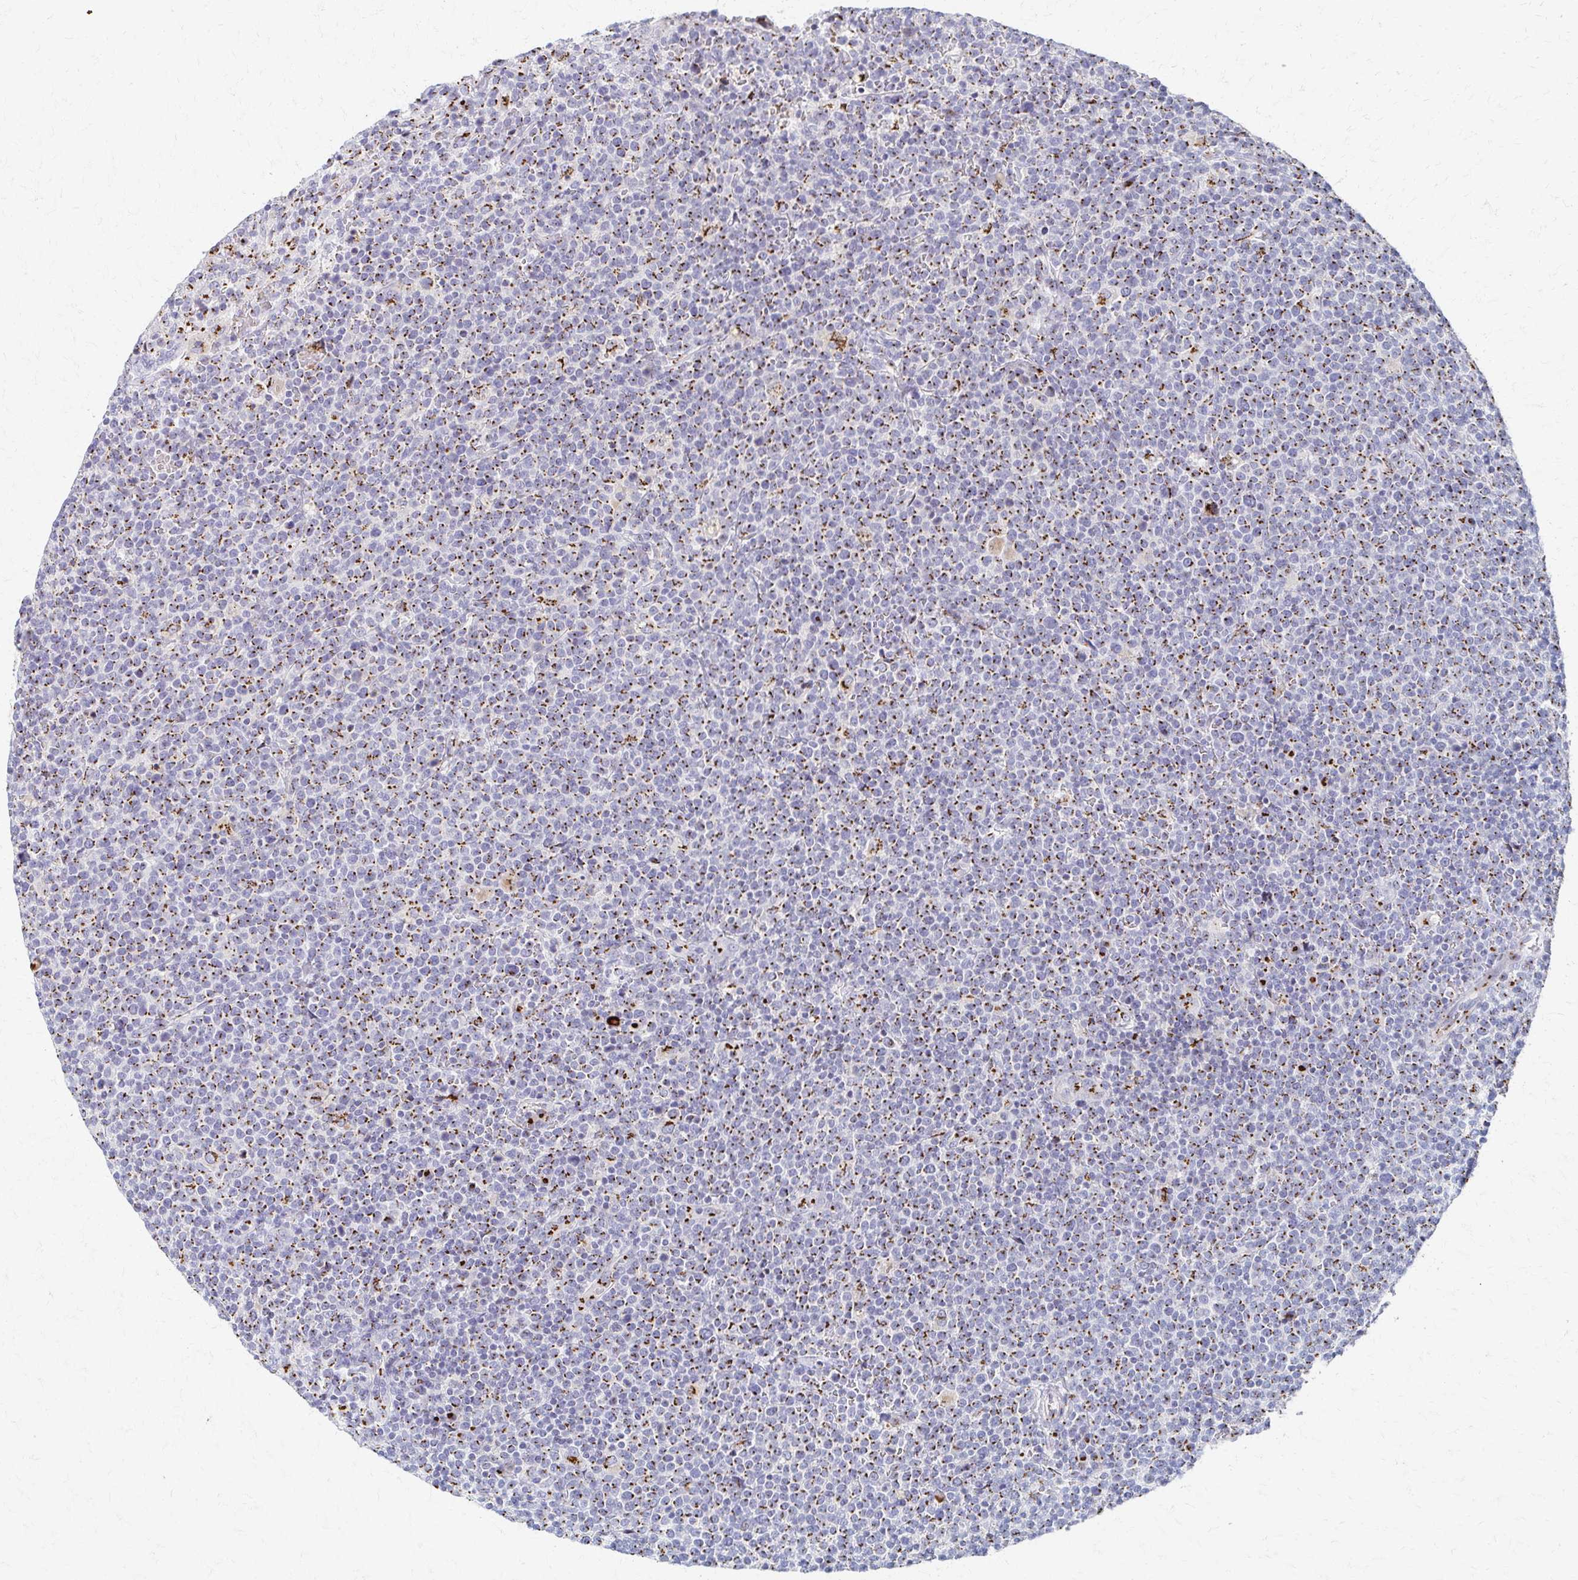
{"staining": {"intensity": "moderate", "quantity": ">75%", "location": "cytoplasmic/membranous"}, "tissue": "lymphoma", "cell_type": "Tumor cells", "image_type": "cancer", "snomed": [{"axis": "morphology", "description": "Malignant lymphoma, non-Hodgkin's type, High grade"}, {"axis": "topography", "description": "Lymph node"}], "caption": "Brown immunohistochemical staining in human malignant lymphoma, non-Hodgkin's type (high-grade) displays moderate cytoplasmic/membranous expression in approximately >75% of tumor cells.", "gene": "TM9SF1", "patient": {"sex": "male", "age": 61}}